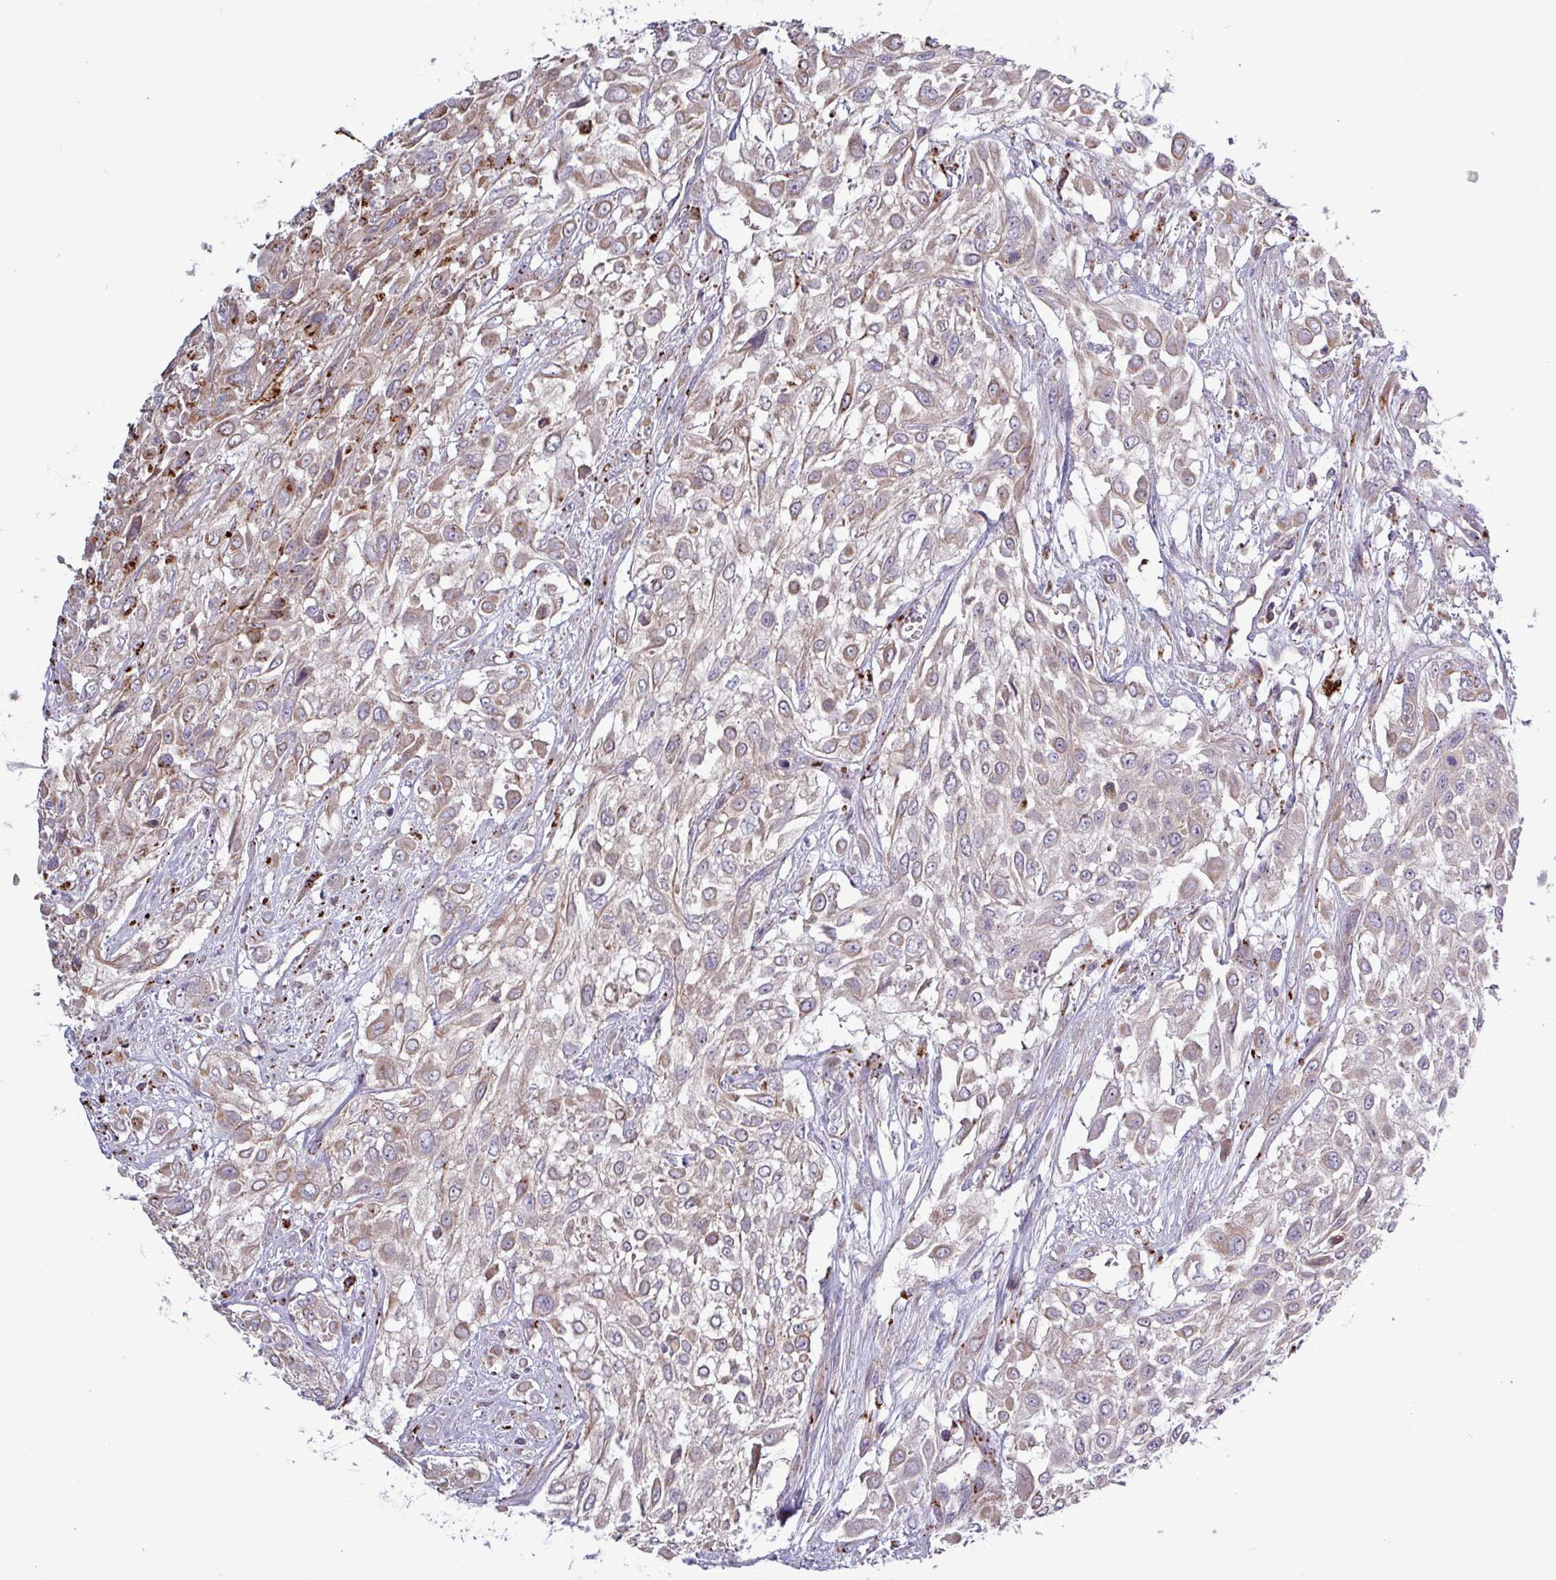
{"staining": {"intensity": "negative", "quantity": "none", "location": "none"}, "tissue": "urothelial cancer", "cell_type": "Tumor cells", "image_type": "cancer", "snomed": [{"axis": "morphology", "description": "Urothelial carcinoma, High grade"}, {"axis": "topography", "description": "Urinary bladder"}], "caption": "IHC of human high-grade urothelial carcinoma demonstrates no expression in tumor cells.", "gene": "PLIN2", "patient": {"sex": "male", "age": 57}}